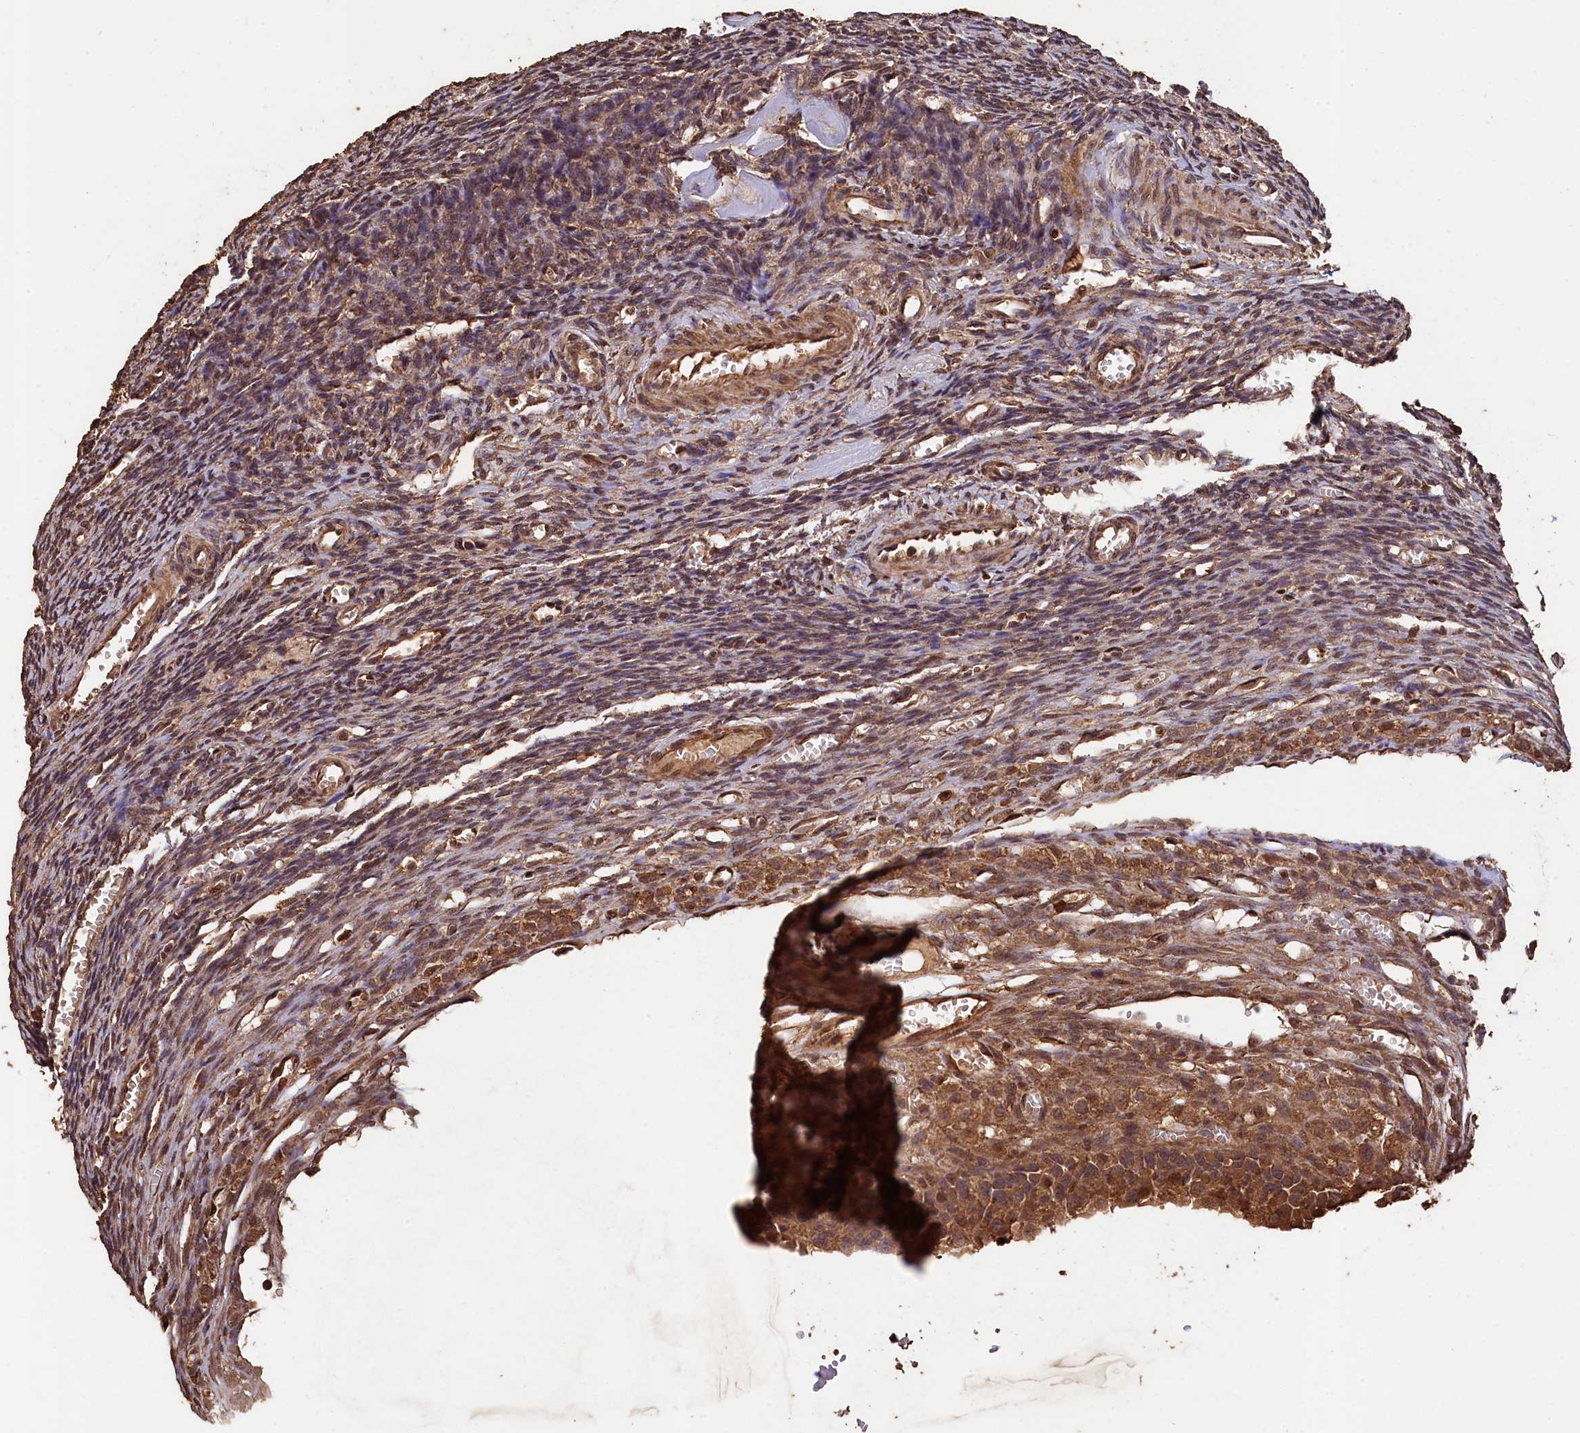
{"staining": {"intensity": "moderate", "quantity": "25%-75%", "location": "nuclear"}, "tissue": "ovary", "cell_type": "Ovarian stroma cells", "image_type": "normal", "snomed": [{"axis": "morphology", "description": "Normal tissue, NOS"}, {"axis": "topography", "description": "Ovary"}], "caption": "This histopathology image demonstrates immunohistochemistry staining of benign ovary, with medium moderate nuclear positivity in about 25%-75% of ovarian stroma cells.", "gene": "CEP57L1", "patient": {"sex": "female", "age": 39}}